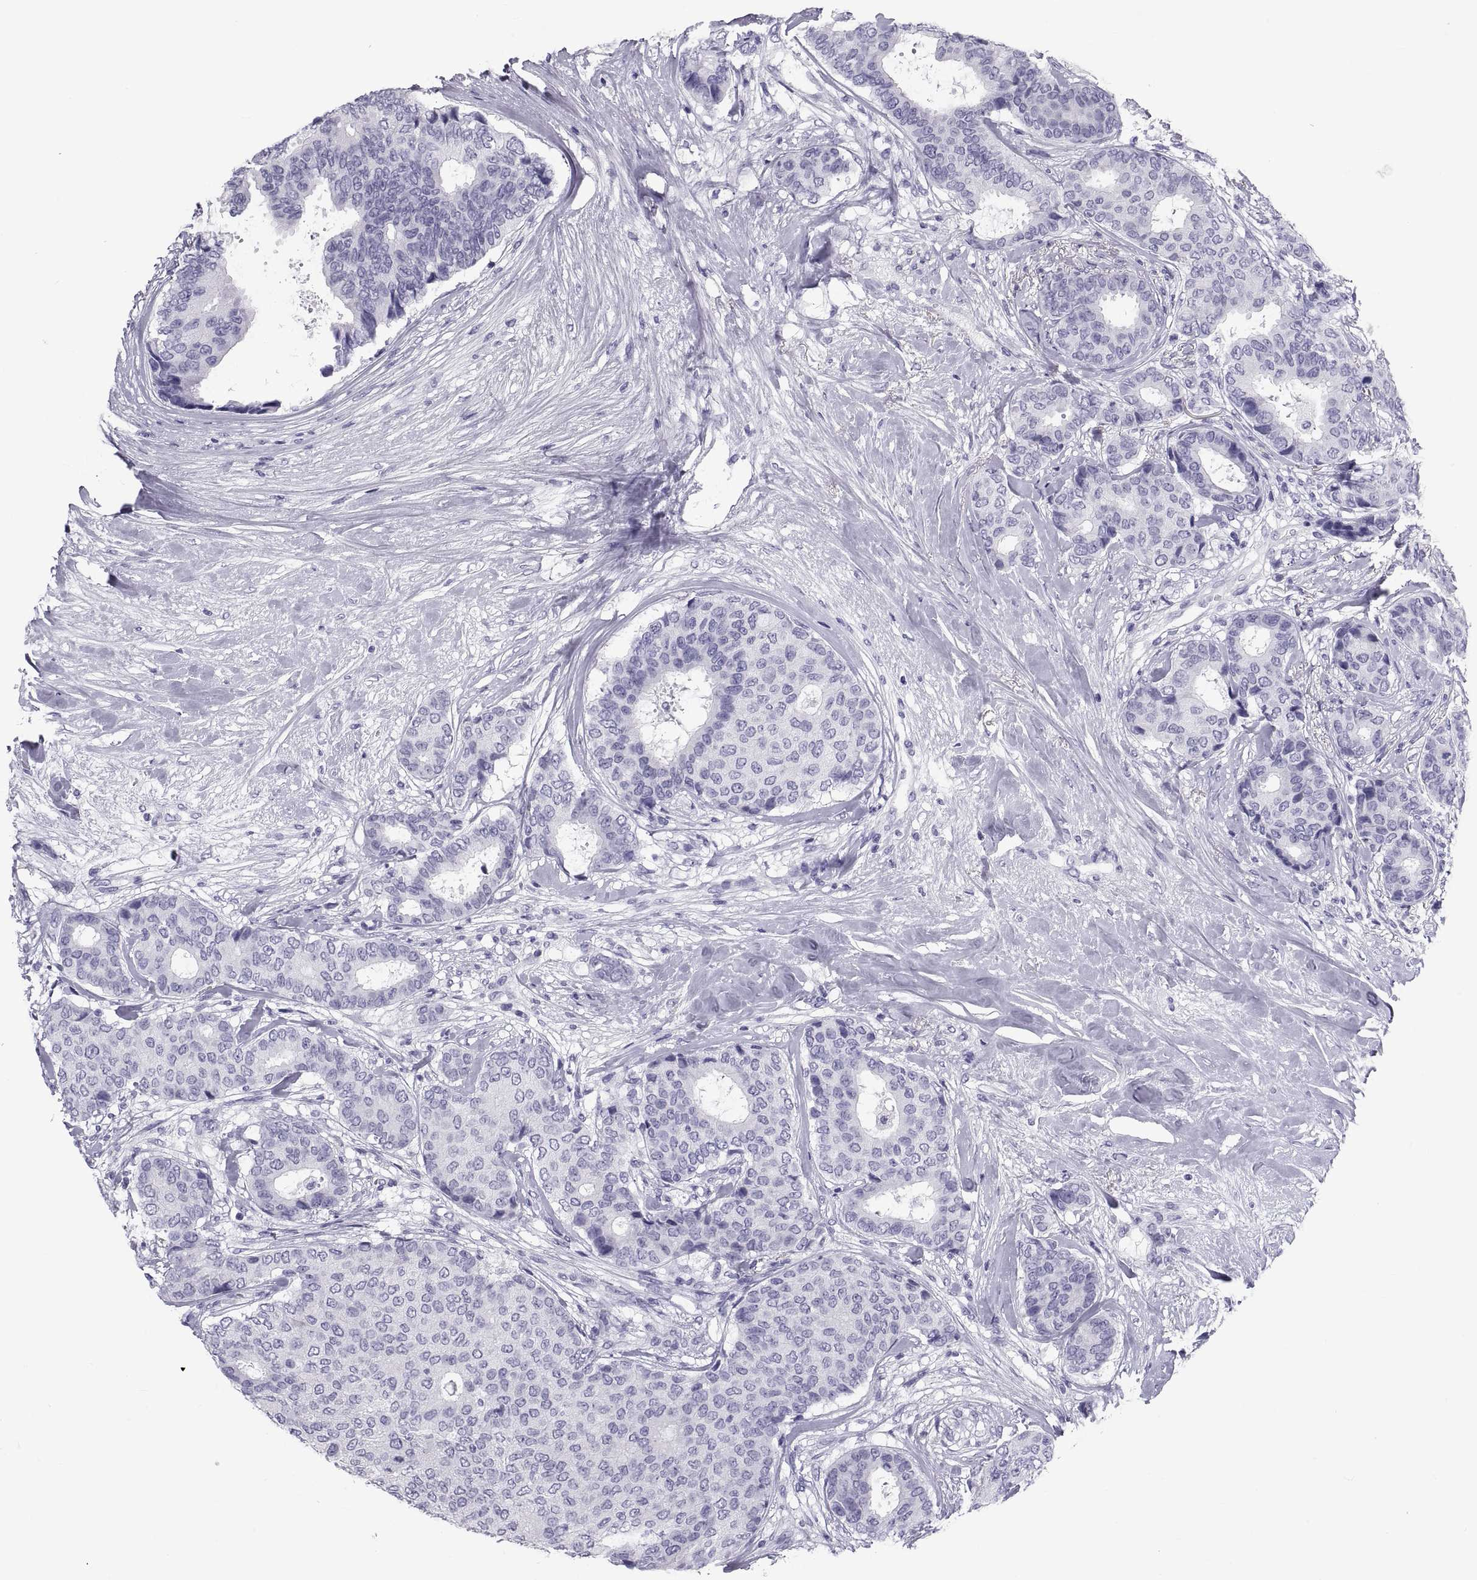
{"staining": {"intensity": "negative", "quantity": "none", "location": "none"}, "tissue": "breast cancer", "cell_type": "Tumor cells", "image_type": "cancer", "snomed": [{"axis": "morphology", "description": "Duct carcinoma"}, {"axis": "topography", "description": "Breast"}], "caption": "Breast cancer stained for a protein using immunohistochemistry (IHC) reveals no expression tumor cells.", "gene": "DEFB129", "patient": {"sex": "female", "age": 75}}